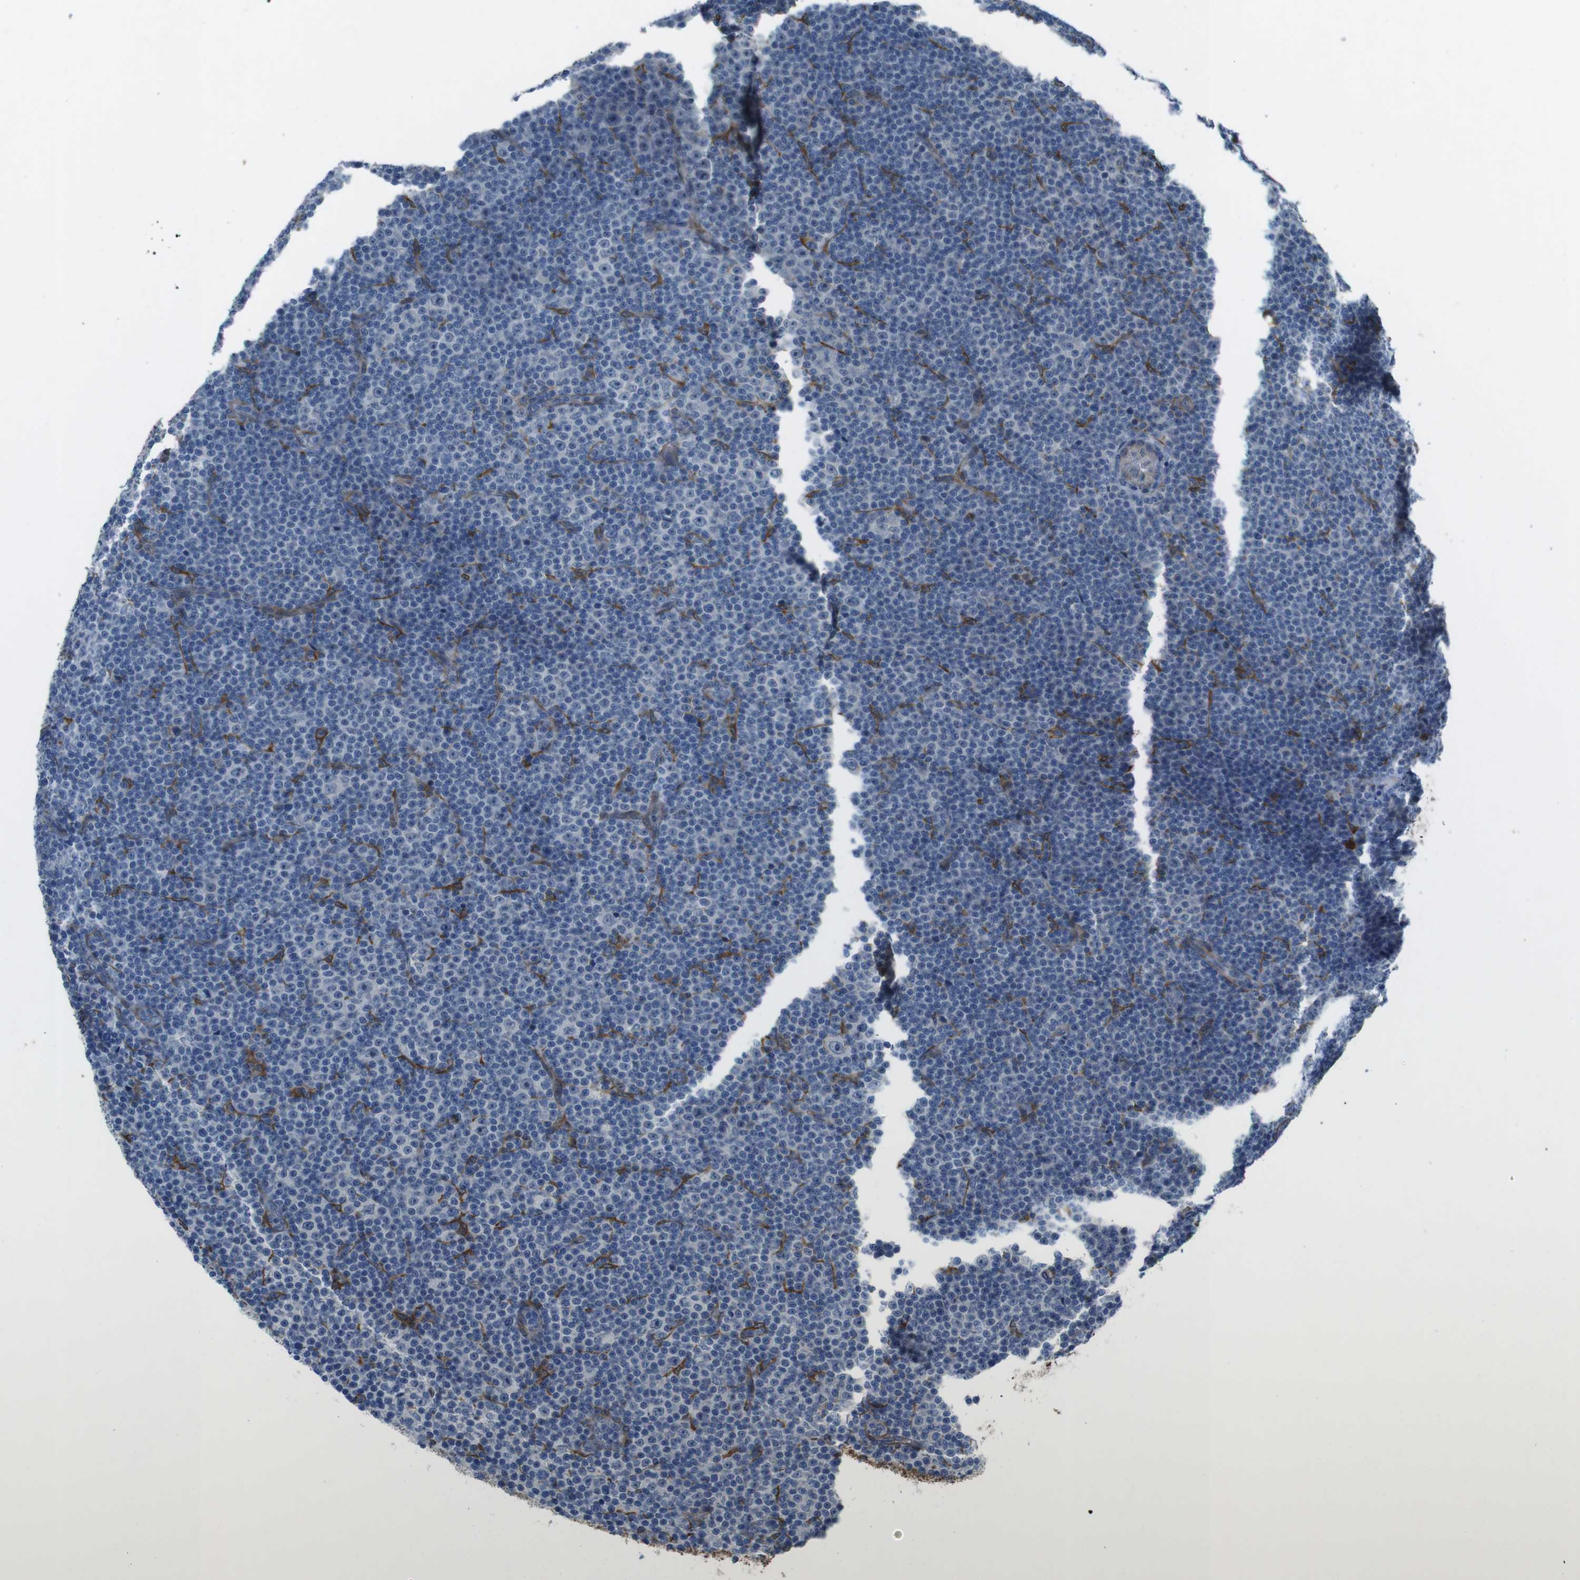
{"staining": {"intensity": "negative", "quantity": "none", "location": "none"}, "tissue": "lymphoma", "cell_type": "Tumor cells", "image_type": "cancer", "snomed": [{"axis": "morphology", "description": "Malignant lymphoma, non-Hodgkin's type, Low grade"}, {"axis": "topography", "description": "Lymph node"}], "caption": "DAB (3,3'-diaminobenzidine) immunohistochemical staining of human lymphoma demonstrates no significant positivity in tumor cells.", "gene": "ANK2", "patient": {"sex": "female", "age": 67}}